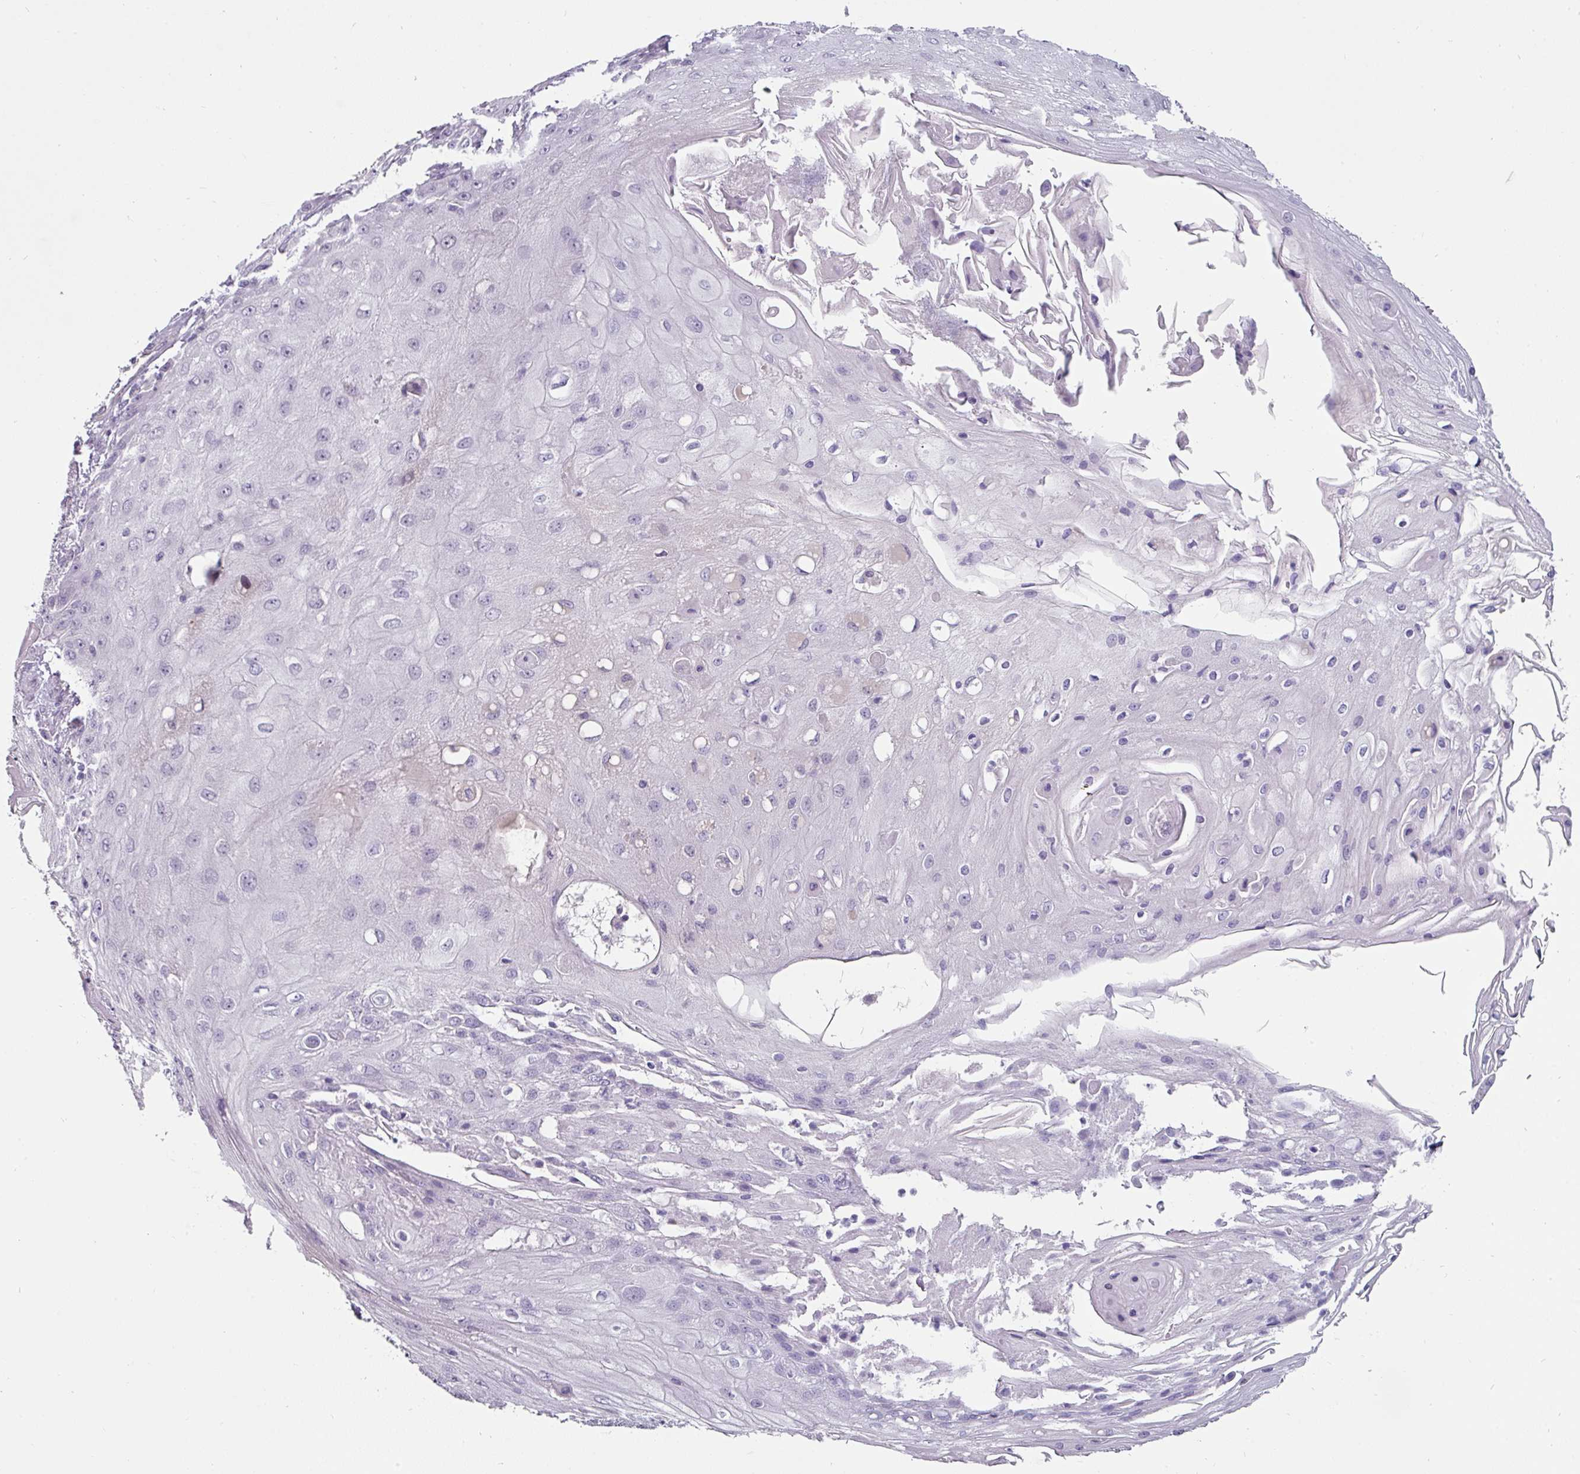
{"staining": {"intensity": "negative", "quantity": "none", "location": "none"}, "tissue": "skin cancer", "cell_type": "Tumor cells", "image_type": "cancer", "snomed": [{"axis": "morphology", "description": "Squamous cell carcinoma, NOS"}, {"axis": "topography", "description": "Skin"}], "caption": "There is no significant expression in tumor cells of skin squamous cell carcinoma.", "gene": "EYA3", "patient": {"sex": "male", "age": 70}}